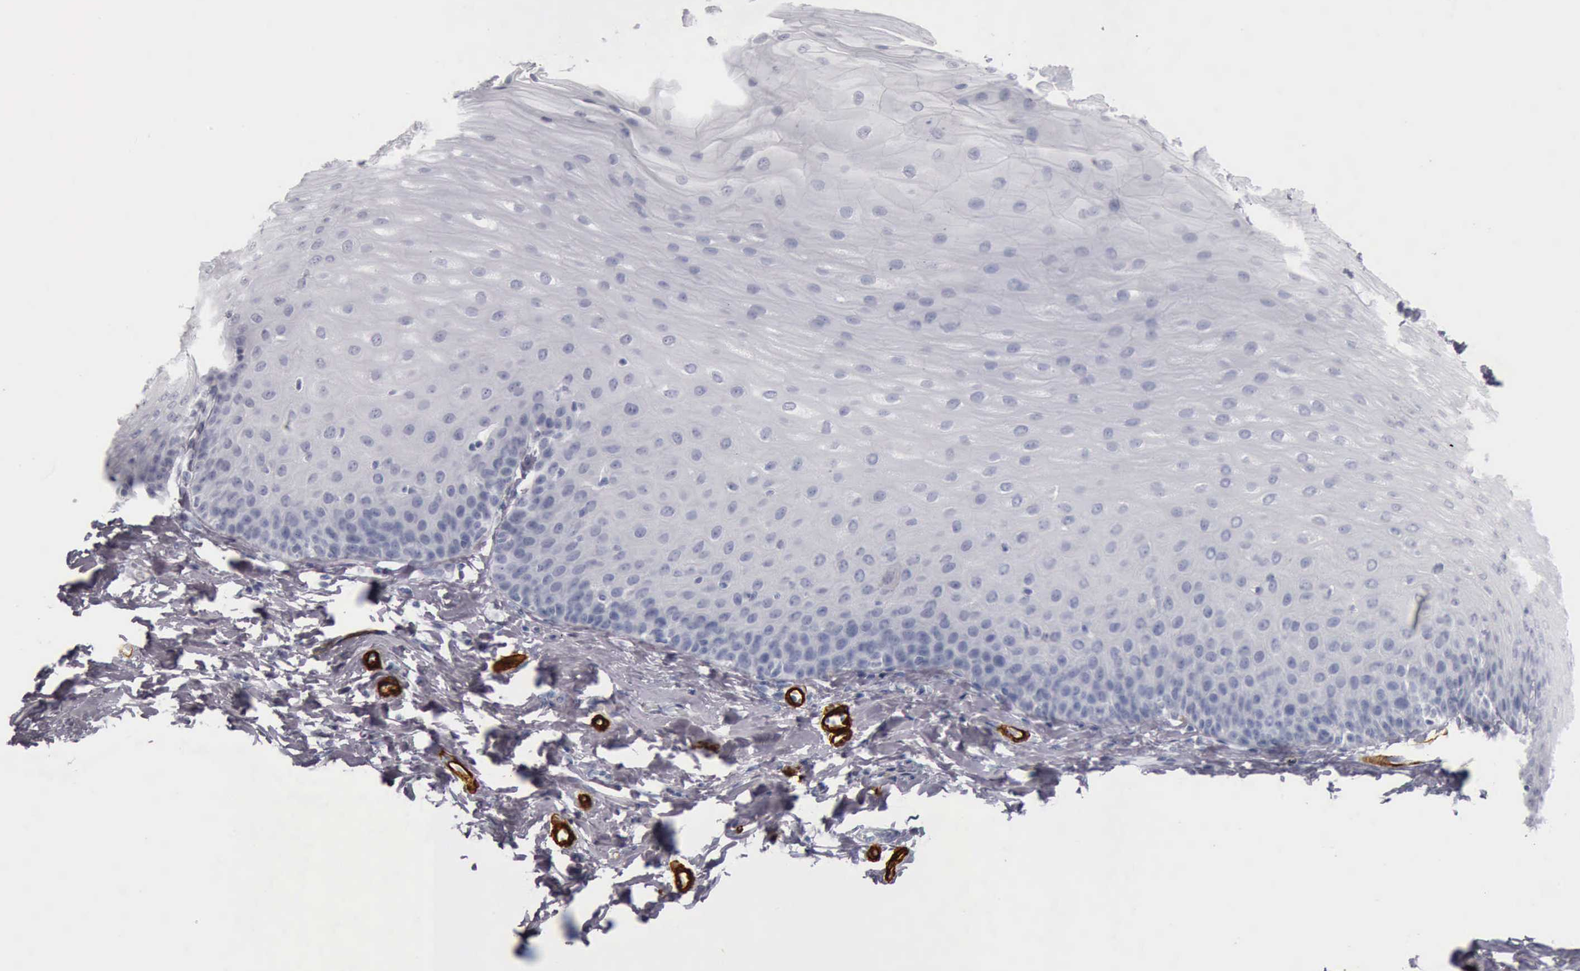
{"staining": {"intensity": "negative", "quantity": "none", "location": "none"}, "tissue": "esophagus", "cell_type": "Squamous epithelial cells", "image_type": "normal", "snomed": [{"axis": "morphology", "description": "Normal tissue, NOS"}, {"axis": "topography", "description": "Esophagus"}], "caption": "Human esophagus stained for a protein using immunohistochemistry (IHC) reveals no expression in squamous epithelial cells.", "gene": "CALD1", "patient": {"sex": "male", "age": 70}}